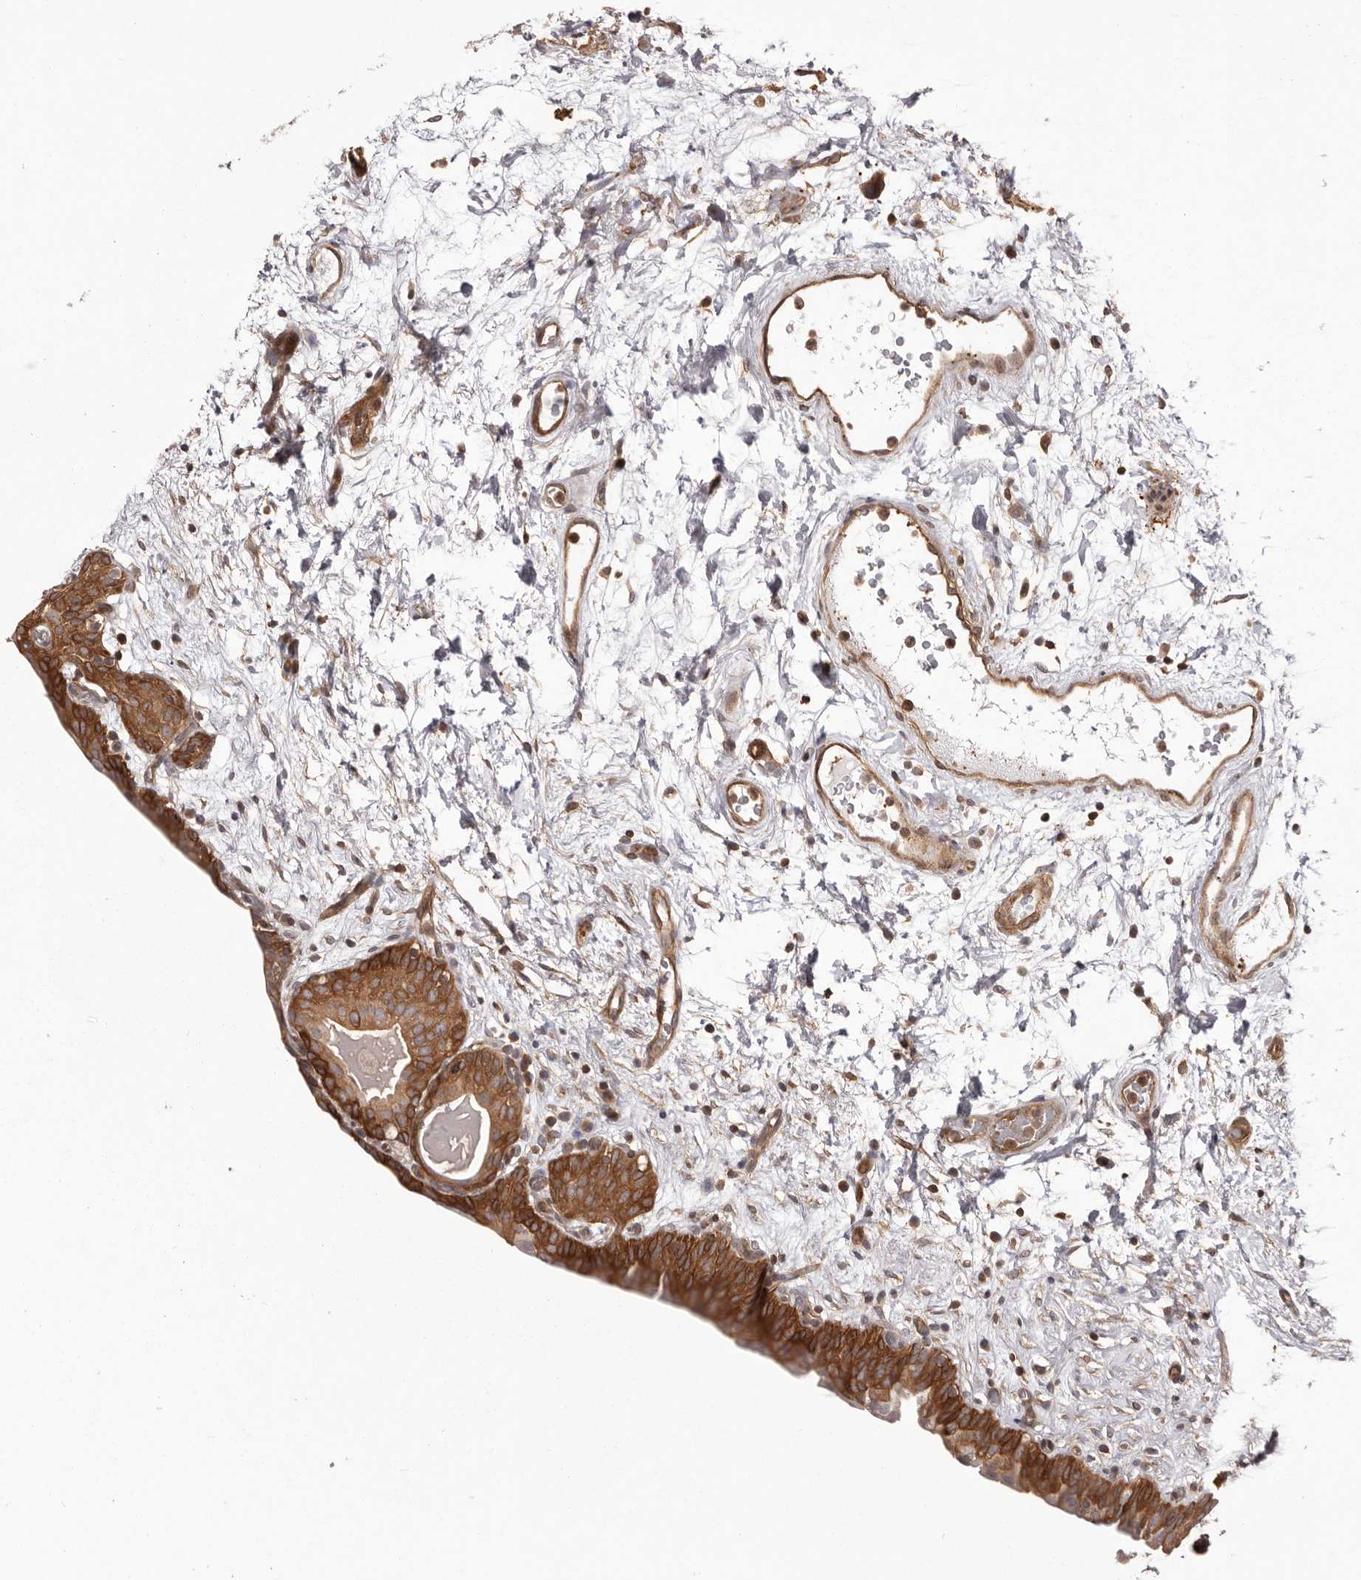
{"staining": {"intensity": "strong", "quantity": ">75%", "location": "cytoplasmic/membranous"}, "tissue": "urinary bladder", "cell_type": "Urothelial cells", "image_type": "normal", "snomed": [{"axis": "morphology", "description": "Normal tissue, NOS"}, {"axis": "topography", "description": "Urinary bladder"}], "caption": "Benign urinary bladder was stained to show a protein in brown. There is high levels of strong cytoplasmic/membranous staining in approximately >75% of urothelial cells.", "gene": "NFKBIA", "patient": {"sex": "male", "age": 83}}